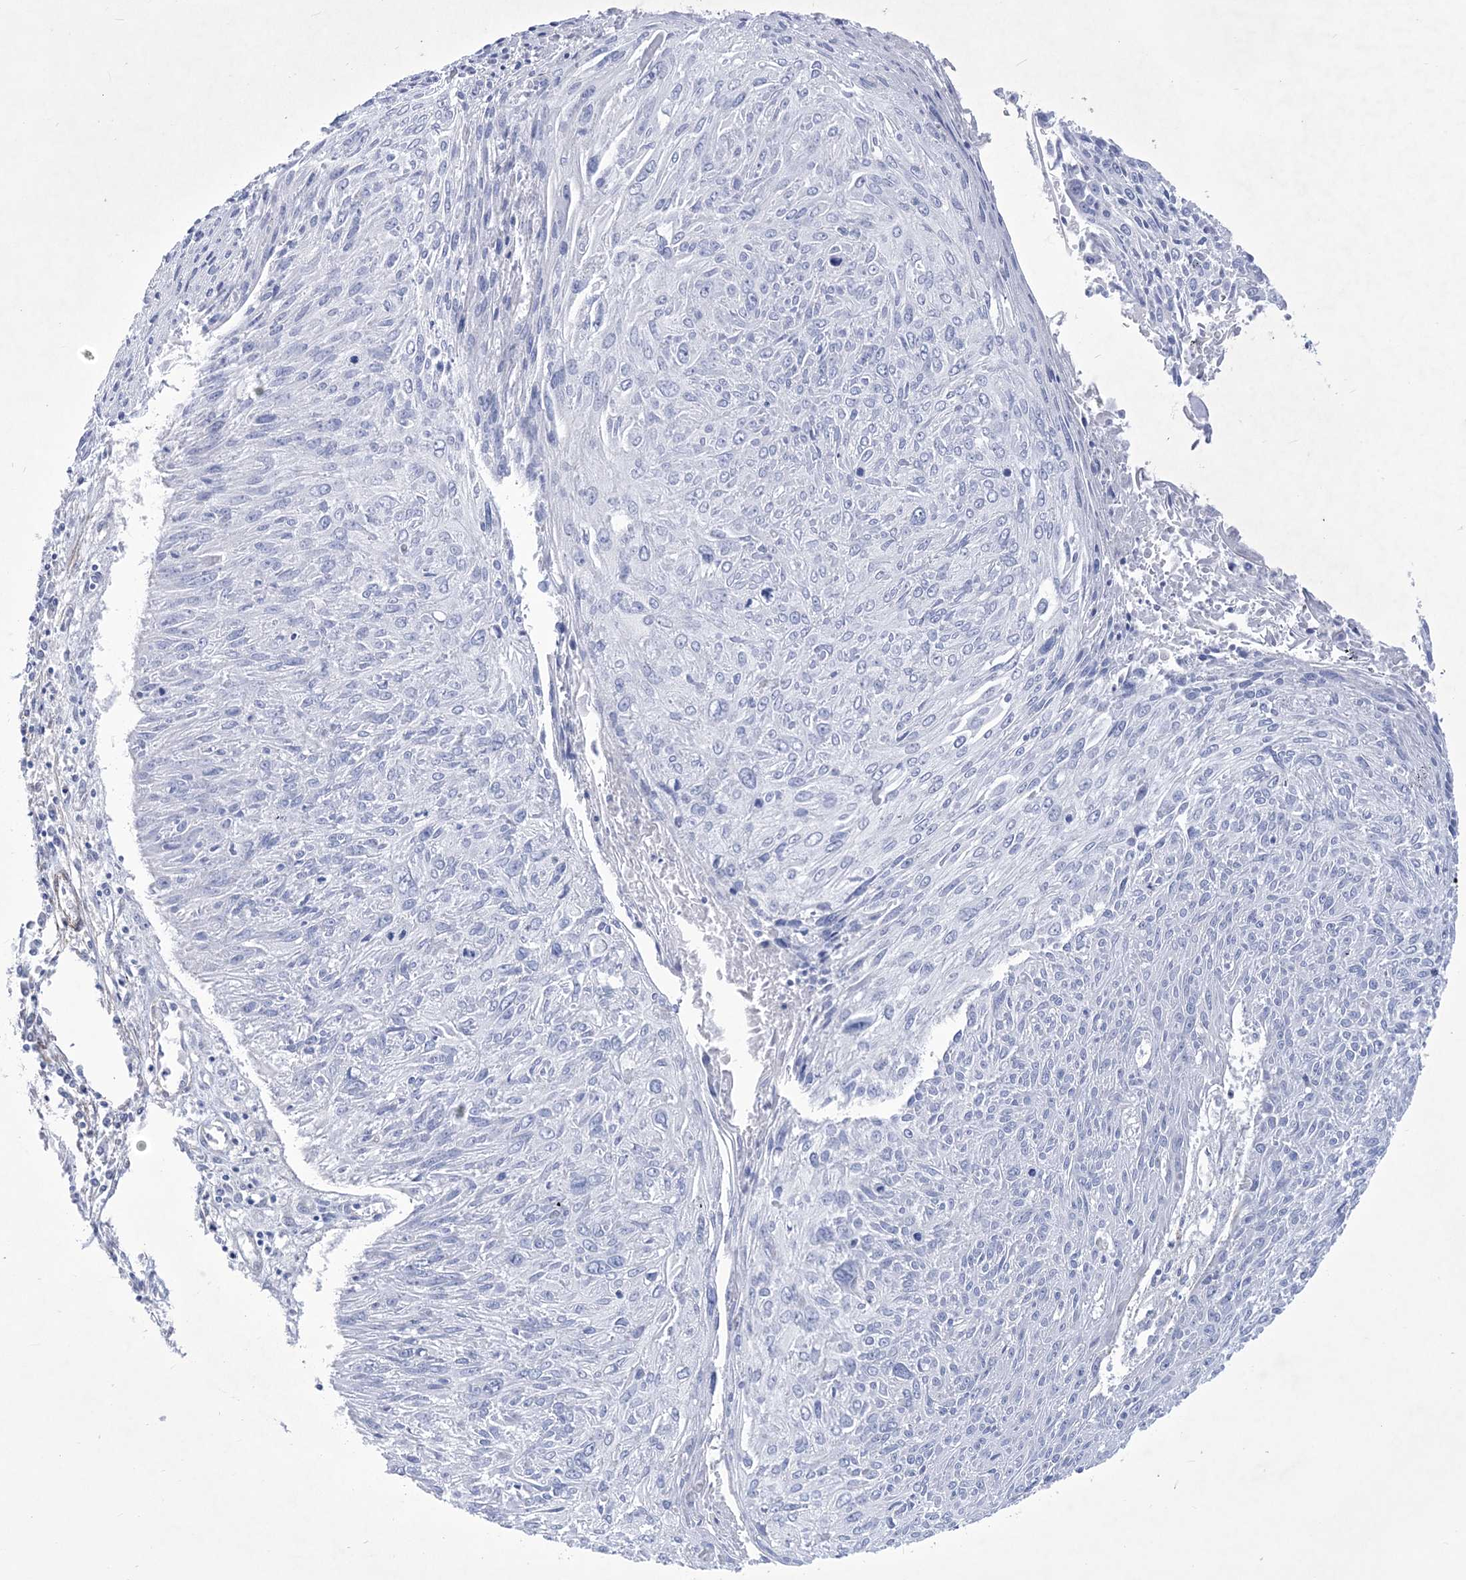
{"staining": {"intensity": "negative", "quantity": "none", "location": "none"}, "tissue": "cervical cancer", "cell_type": "Tumor cells", "image_type": "cancer", "snomed": [{"axis": "morphology", "description": "Squamous cell carcinoma, NOS"}, {"axis": "topography", "description": "Cervix"}], "caption": "Tumor cells are negative for protein expression in human cervical squamous cell carcinoma.", "gene": "WDR74", "patient": {"sex": "female", "age": 51}}